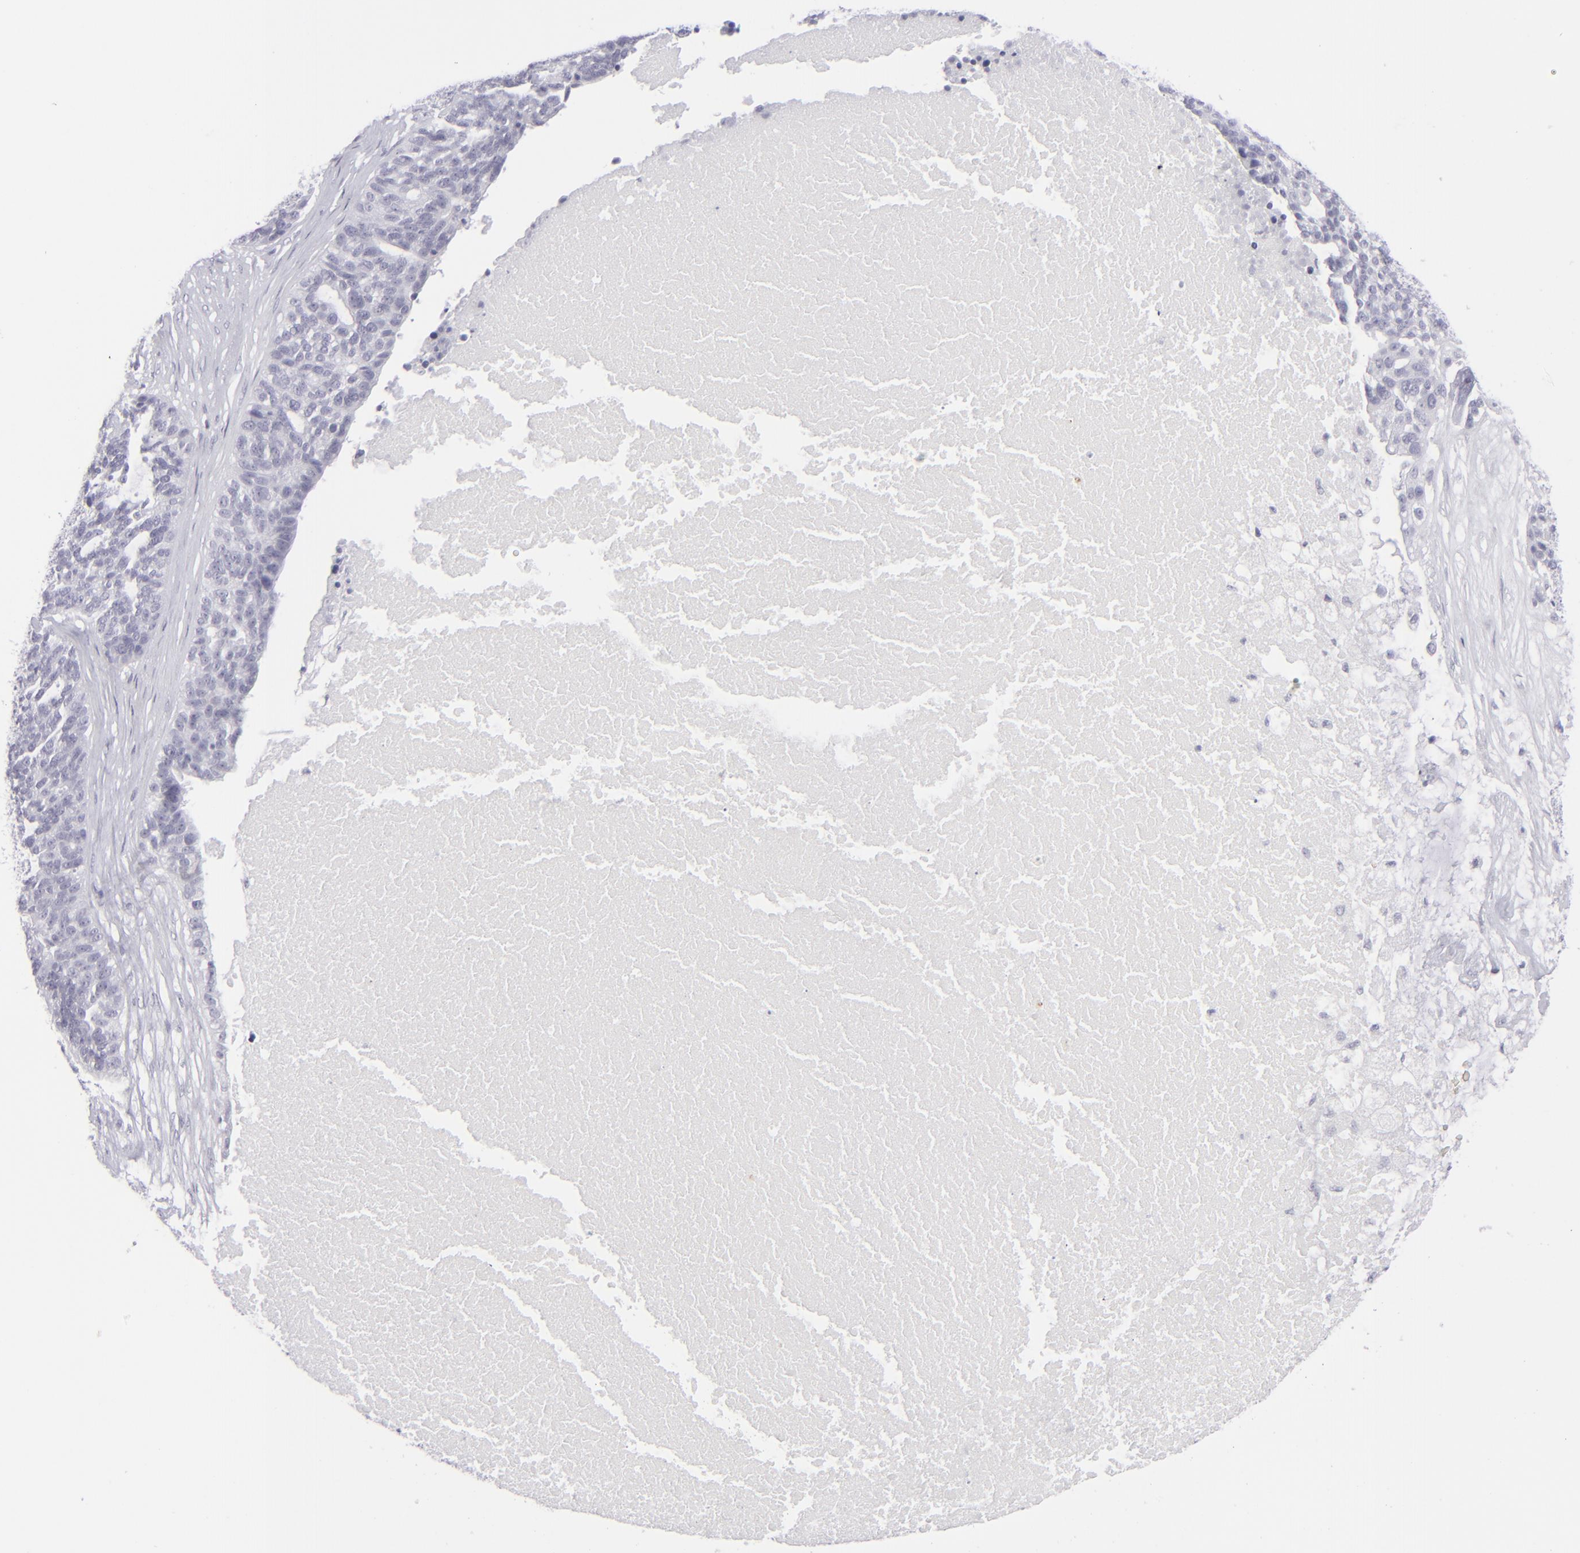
{"staining": {"intensity": "negative", "quantity": "none", "location": "none"}, "tissue": "ovarian cancer", "cell_type": "Tumor cells", "image_type": "cancer", "snomed": [{"axis": "morphology", "description": "Cystadenocarcinoma, serous, NOS"}, {"axis": "topography", "description": "Ovary"}], "caption": "Immunohistochemistry (IHC) image of neoplastic tissue: human ovarian serous cystadenocarcinoma stained with DAB demonstrates no significant protein expression in tumor cells.", "gene": "CD7", "patient": {"sex": "female", "age": 59}}